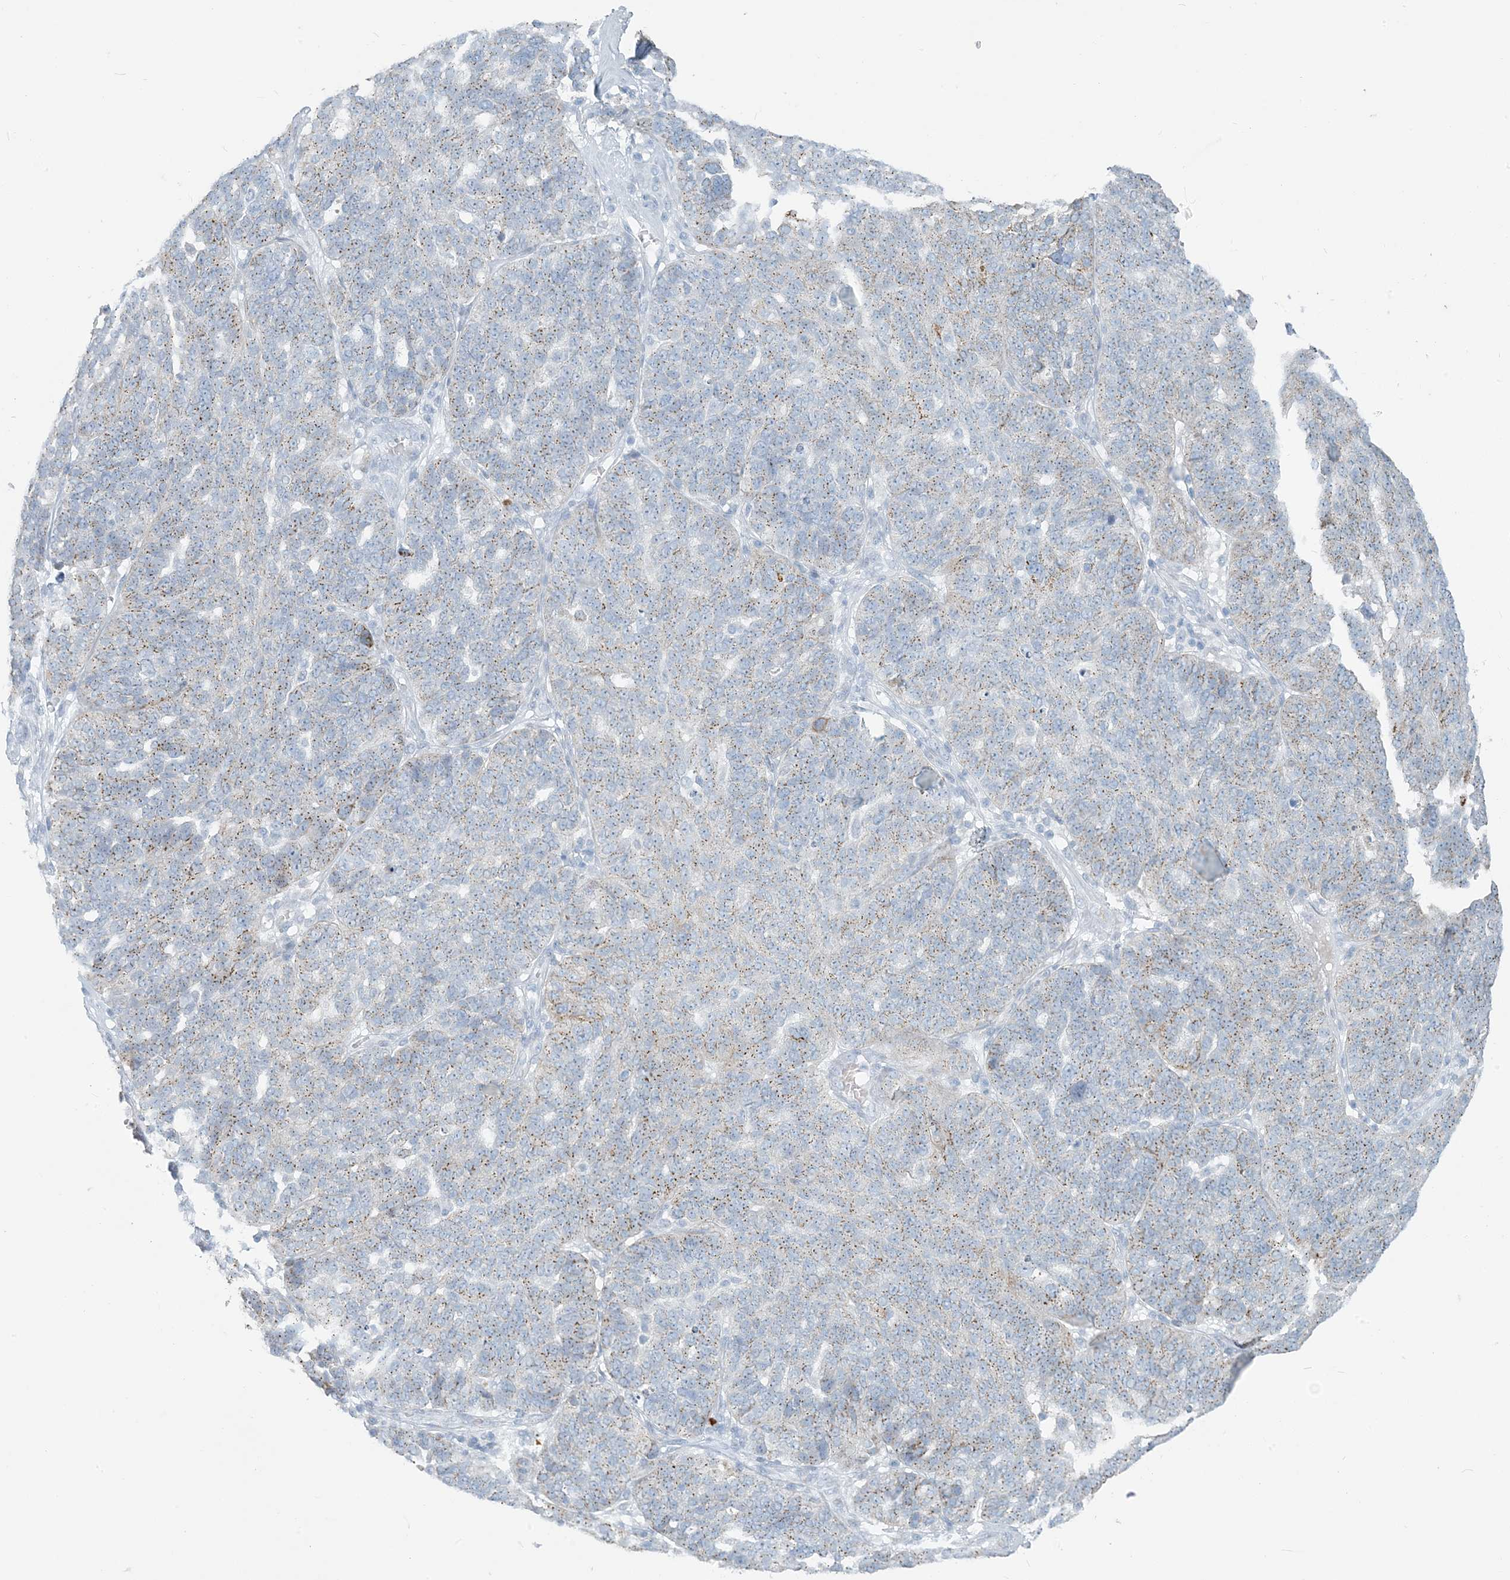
{"staining": {"intensity": "weak", "quantity": "25%-75%", "location": "cytoplasmic/membranous"}, "tissue": "ovarian cancer", "cell_type": "Tumor cells", "image_type": "cancer", "snomed": [{"axis": "morphology", "description": "Cystadenocarcinoma, serous, NOS"}, {"axis": "topography", "description": "Ovary"}], "caption": "Immunohistochemical staining of ovarian cancer (serous cystadenocarcinoma) demonstrates low levels of weak cytoplasmic/membranous expression in about 25%-75% of tumor cells.", "gene": "SCML1", "patient": {"sex": "female", "age": 59}}